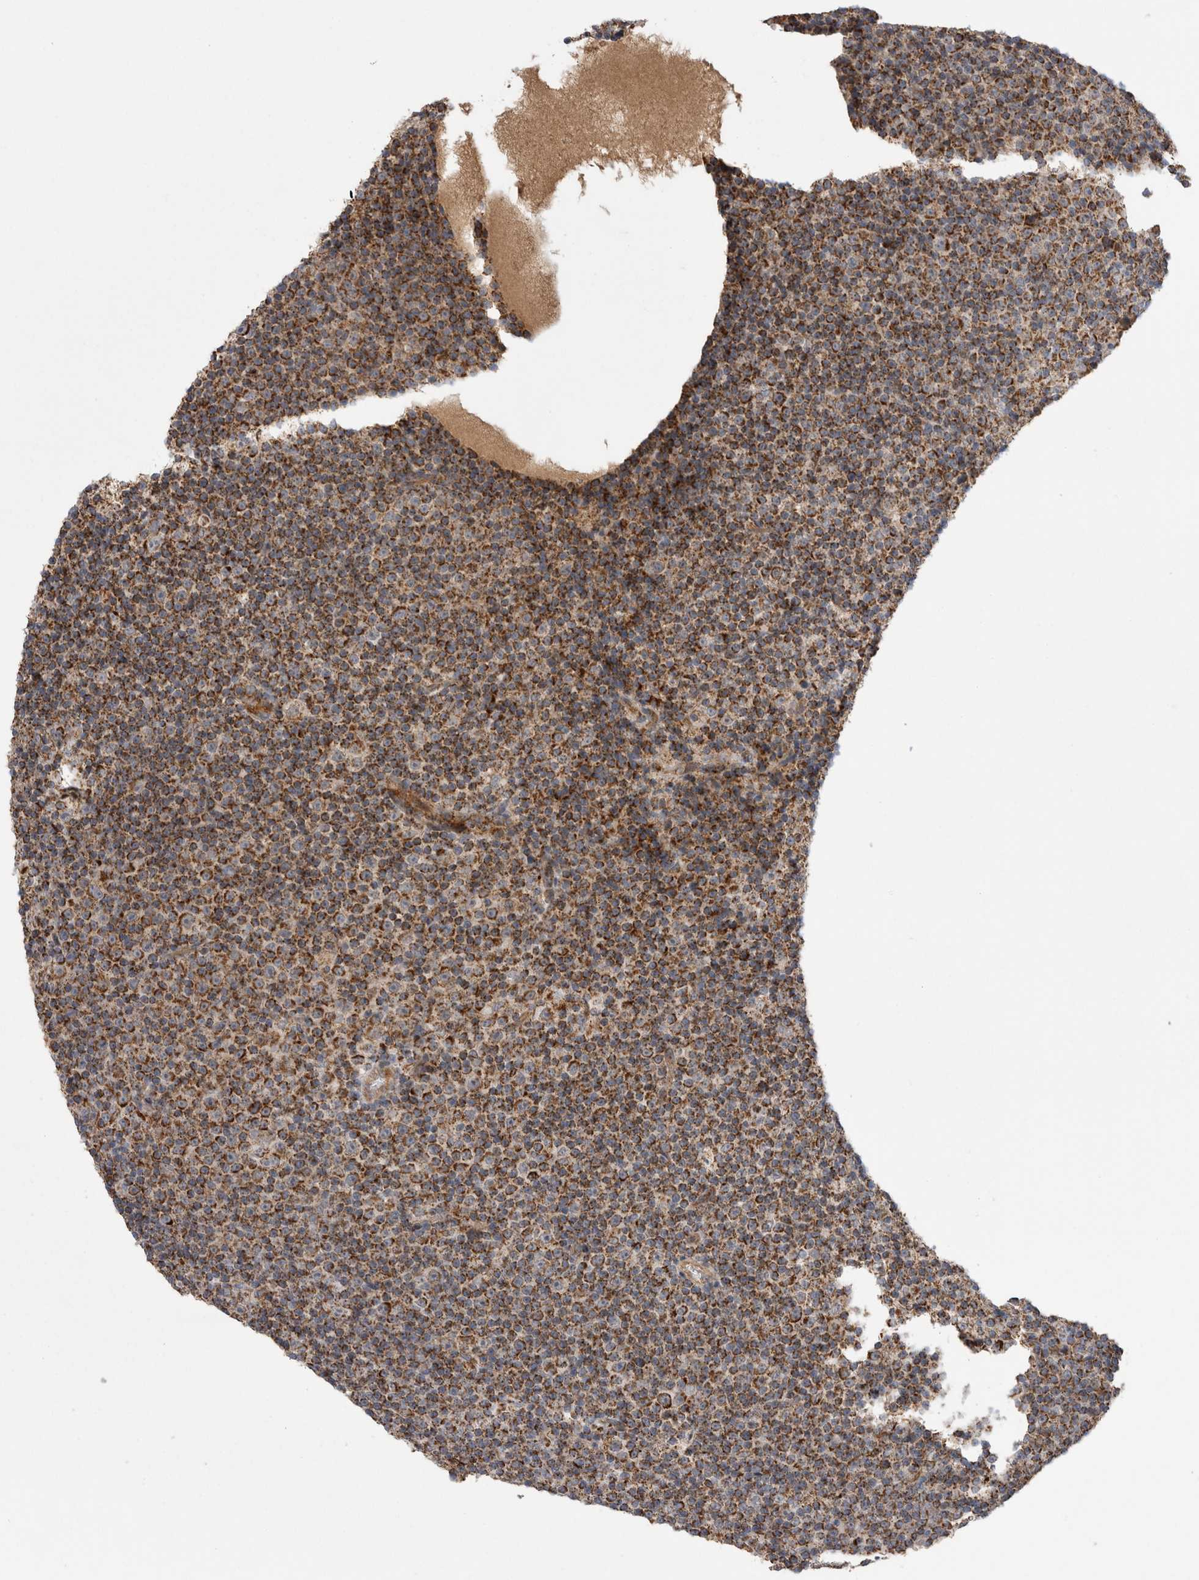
{"staining": {"intensity": "strong", "quantity": ">75%", "location": "cytoplasmic/membranous"}, "tissue": "lymphoma", "cell_type": "Tumor cells", "image_type": "cancer", "snomed": [{"axis": "morphology", "description": "Malignant lymphoma, non-Hodgkin's type, Low grade"}, {"axis": "topography", "description": "Lymph node"}], "caption": "A brown stain shows strong cytoplasmic/membranous staining of a protein in low-grade malignant lymphoma, non-Hodgkin's type tumor cells.", "gene": "DARS2", "patient": {"sex": "female", "age": 67}}